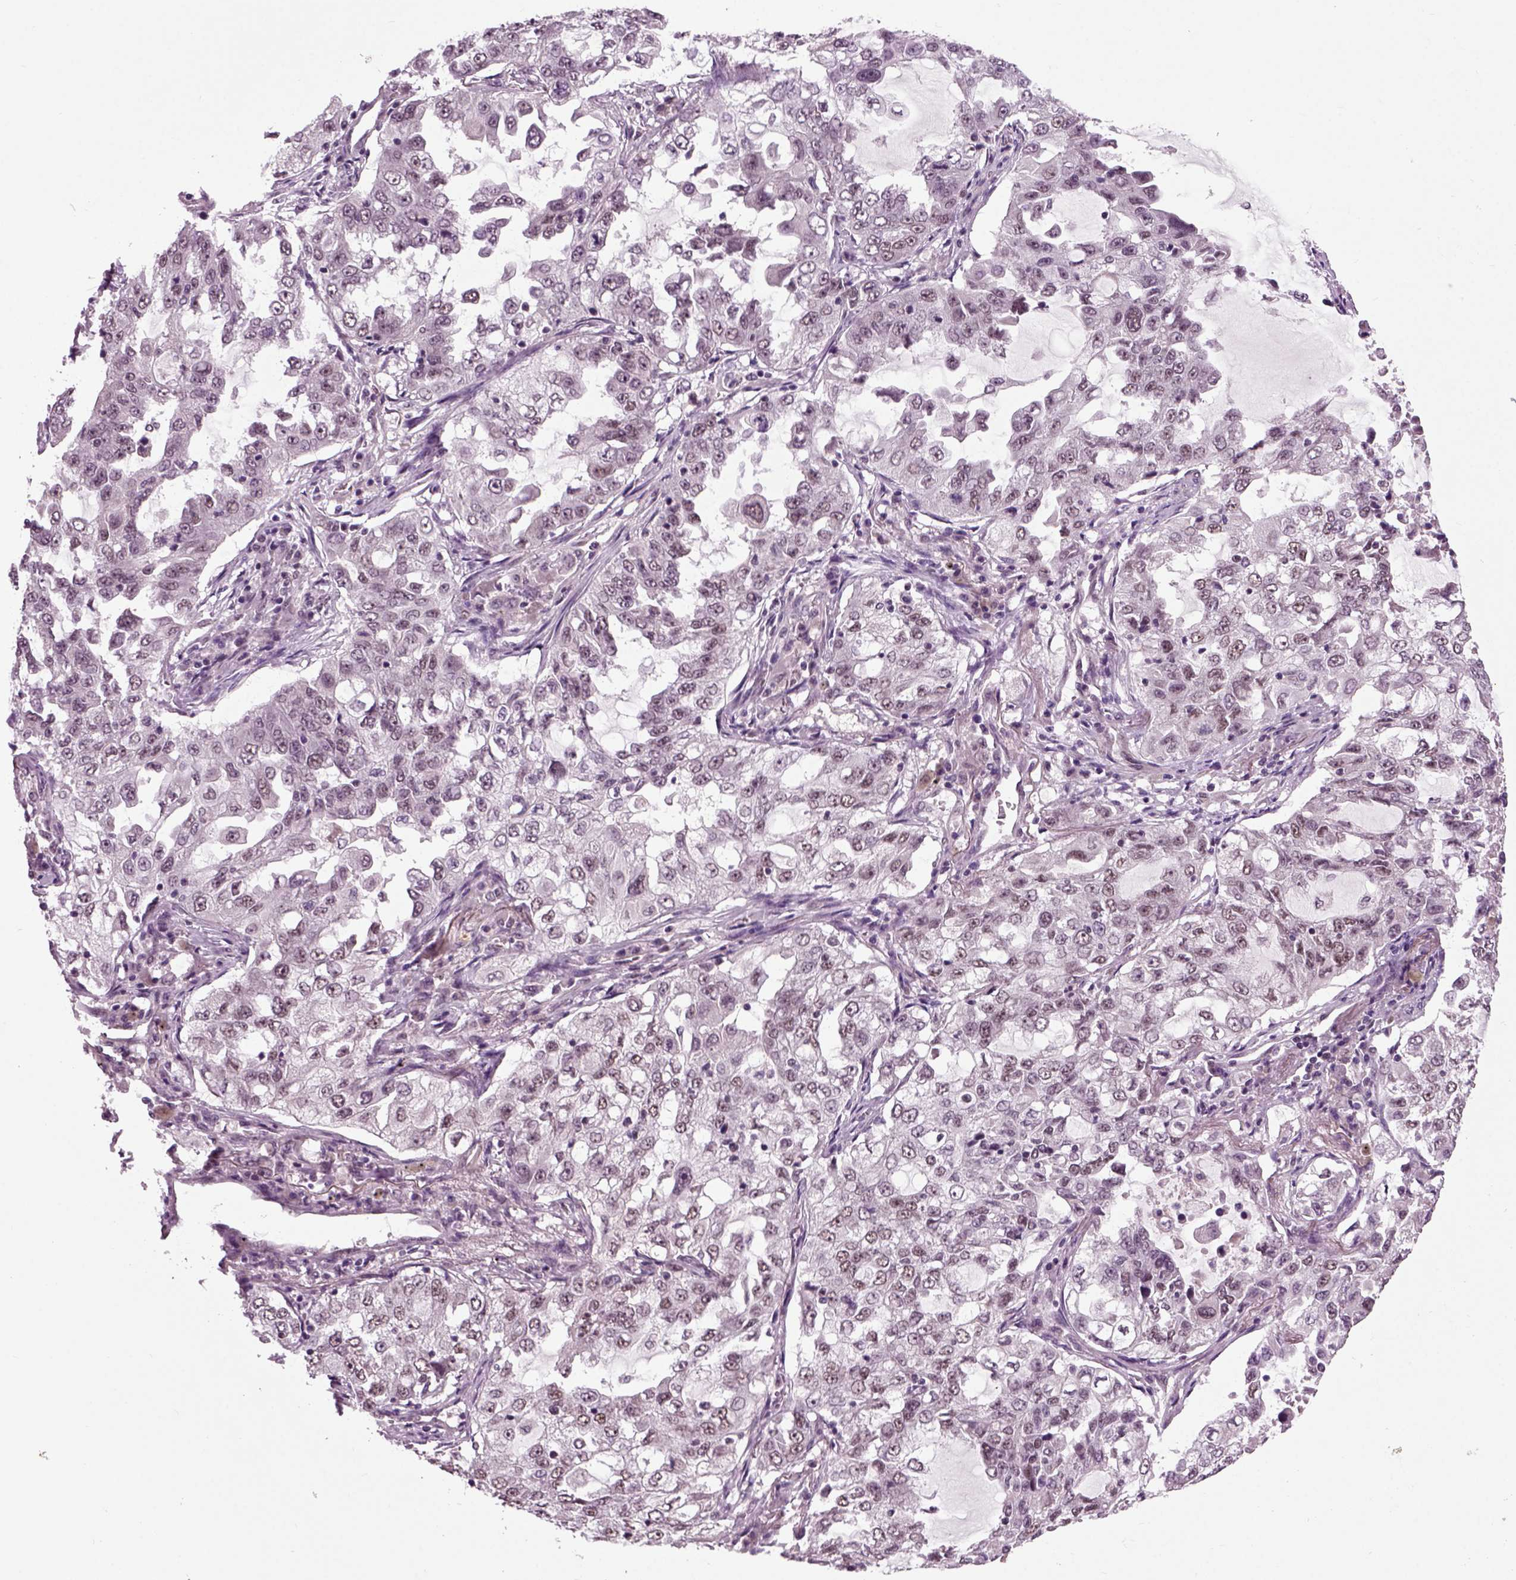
{"staining": {"intensity": "moderate", "quantity": "<25%", "location": "nuclear"}, "tissue": "lung cancer", "cell_type": "Tumor cells", "image_type": "cancer", "snomed": [{"axis": "morphology", "description": "Adenocarcinoma, NOS"}, {"axis": "topography", "description": "Lung"}], "caption": "Lung cancer (adenocarcinoma) stained for a protein (brown) demonstrates moderate nuclear positive staining in approximately <25% of tumor cells.", "gene": "RCOR3", "patient": {"sex": "female", "age": 61}}